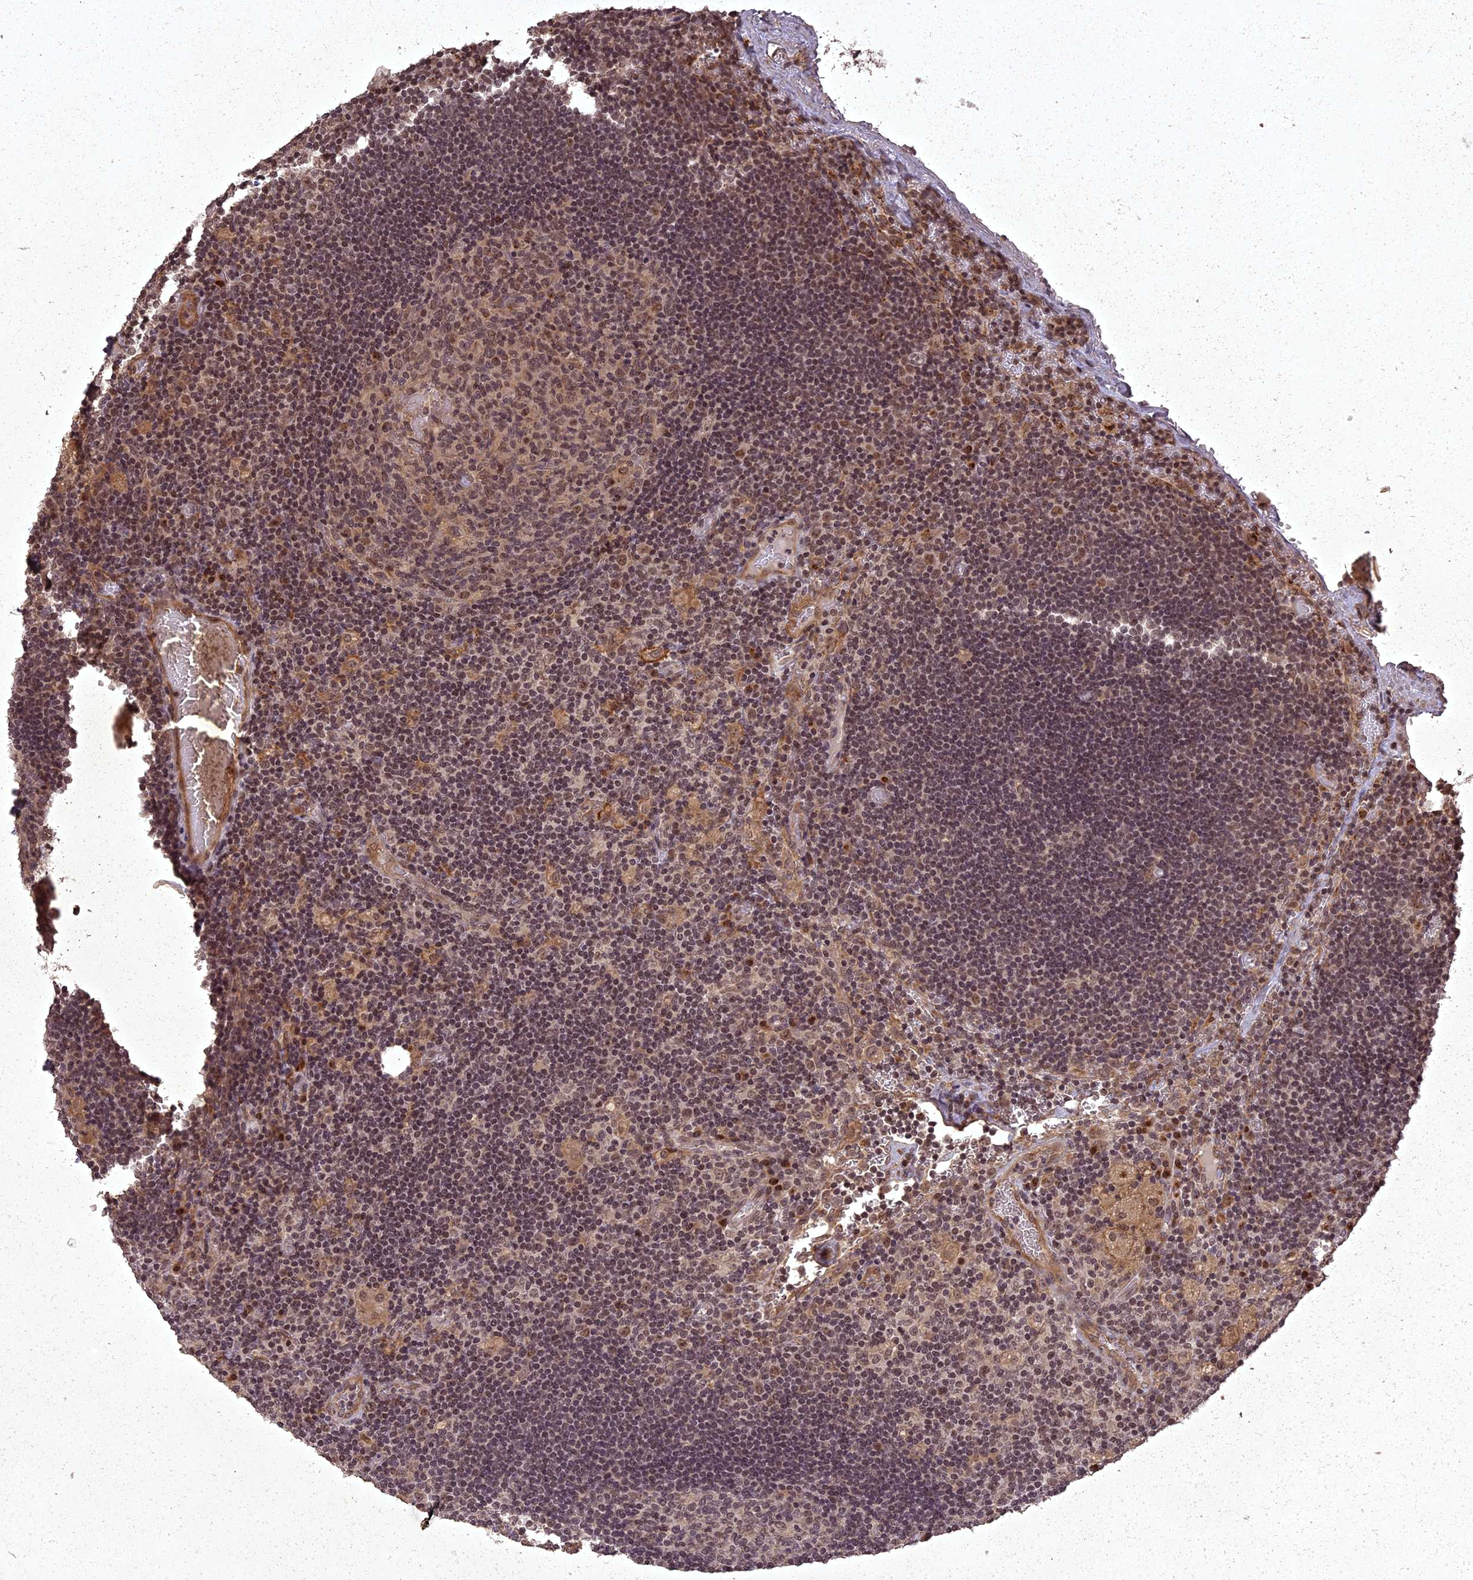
{"staining": {"intensity": "moderate", "quantity": "25%-75%", "location": "nuclear"}, "tissue": "lymph node", "cell_type": "Germinal center cells", "image_type": "normal", "snomed": [{"axis": "morphology", "description": "Normal tissue, NOS"}, {"axis": "topography", "description": "Lymph node"}], "caption": "Immunohistochemistry (IHC) image of unremarkable lymph node: human lymph node stained using immunohistochemistry displays medium levels of moderate protein expression localized specifically in the nuclear of germinal center cells, appearing as a nuclear brown color.", "gene": "ING5", "patient": {"sex": "female", "age": 73}}